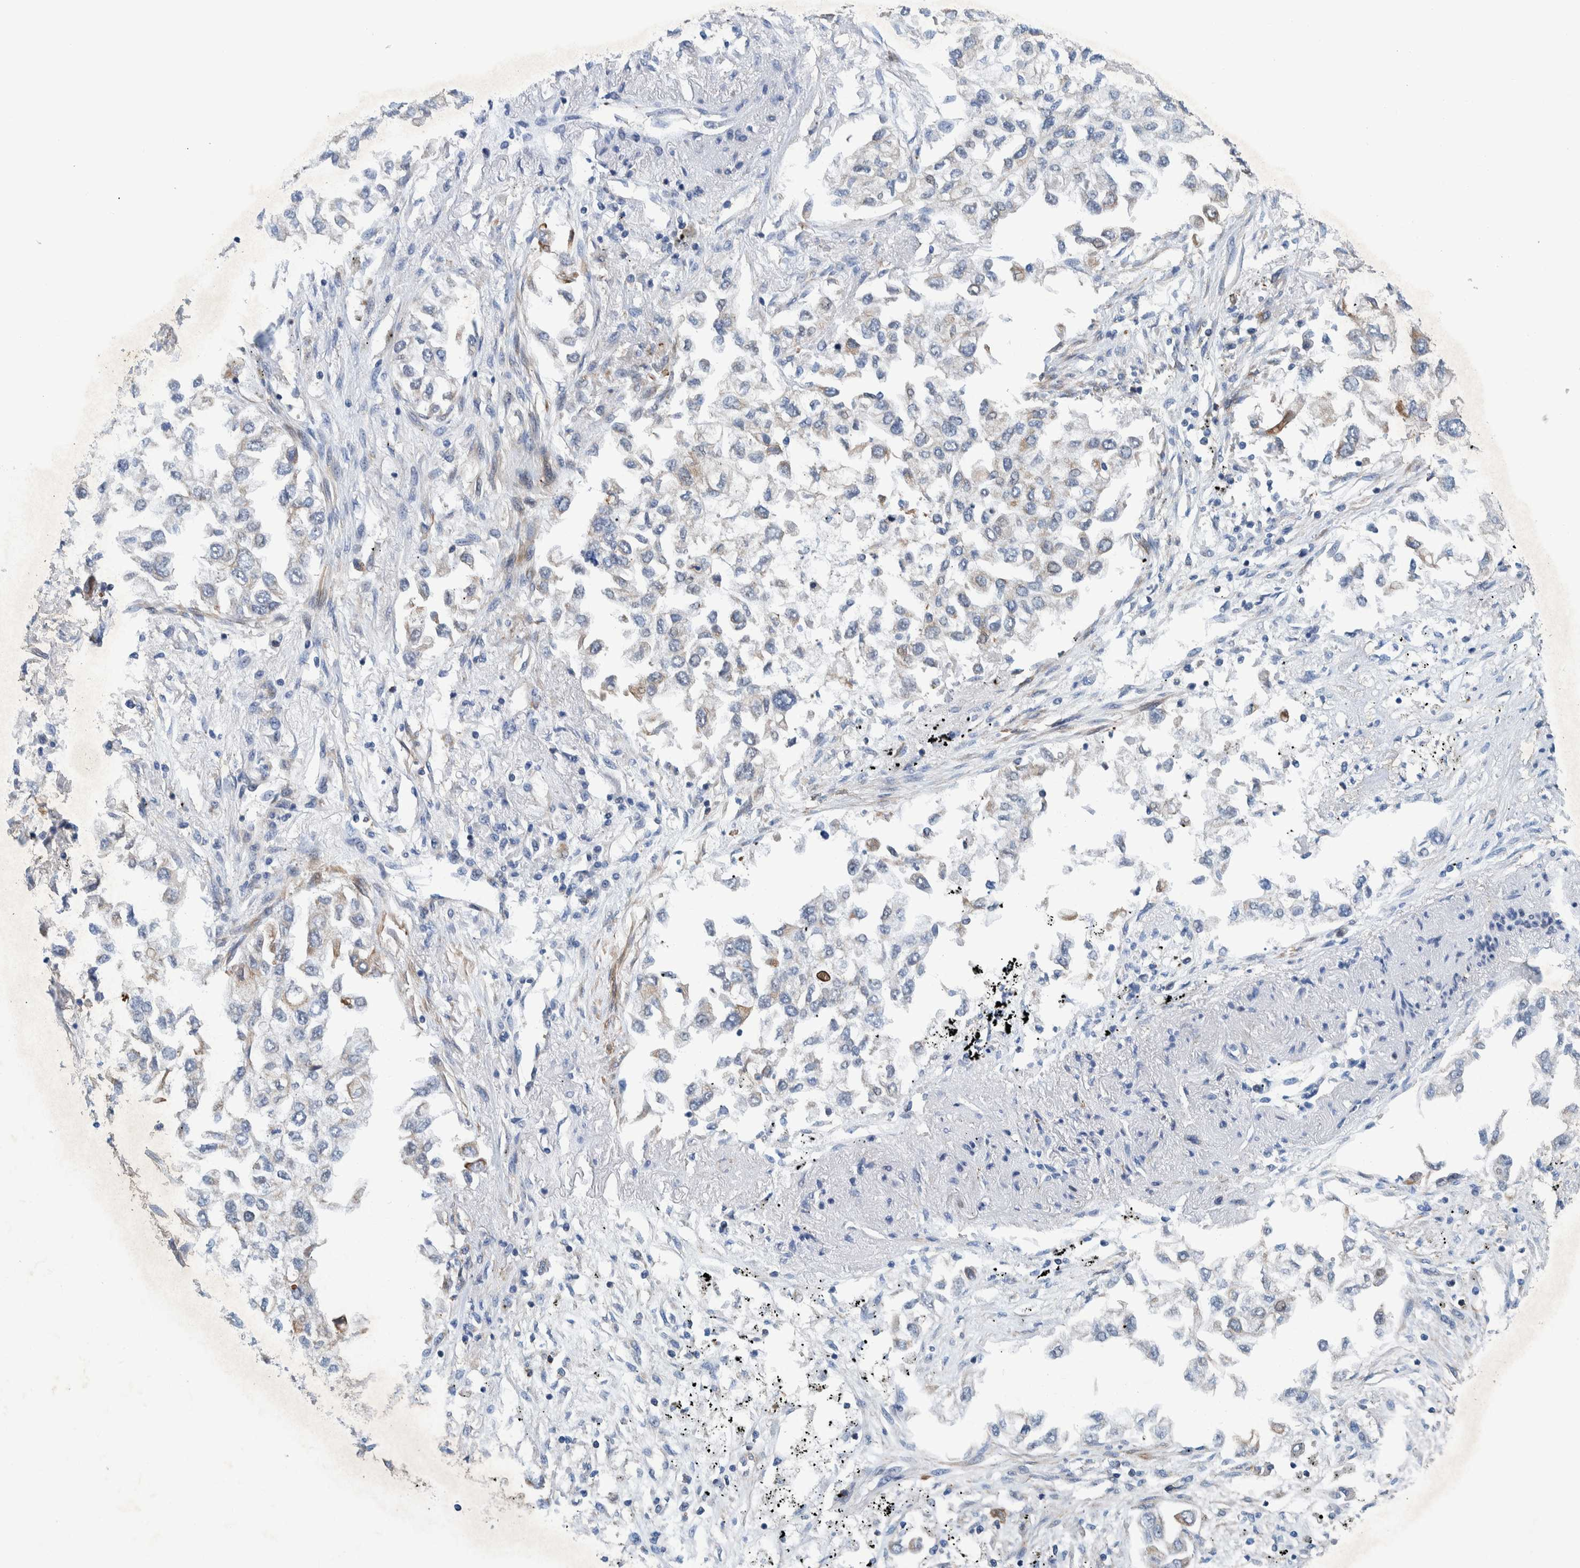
{"staining": {"intensity": "weak", "quantity": "<25%", "location": "cytoplasmic/membranous"}, "tissue": "lung cancer", "cell_type": "Tumor cells", "image_type": "cancer", "snomed": [{"axis": "morphology", "description": "Inflammation, NOS"}, {"axis": "morphology", "description": "Adenocarcinoma, NOS"}, {"axis": "topography", "description": "Lung"}], "caption": "There is no significant positivity in tumor cells of lung adenocarcinoma.", "gene": "MKS1", "patient": {"sex": "male", "age": 63}}